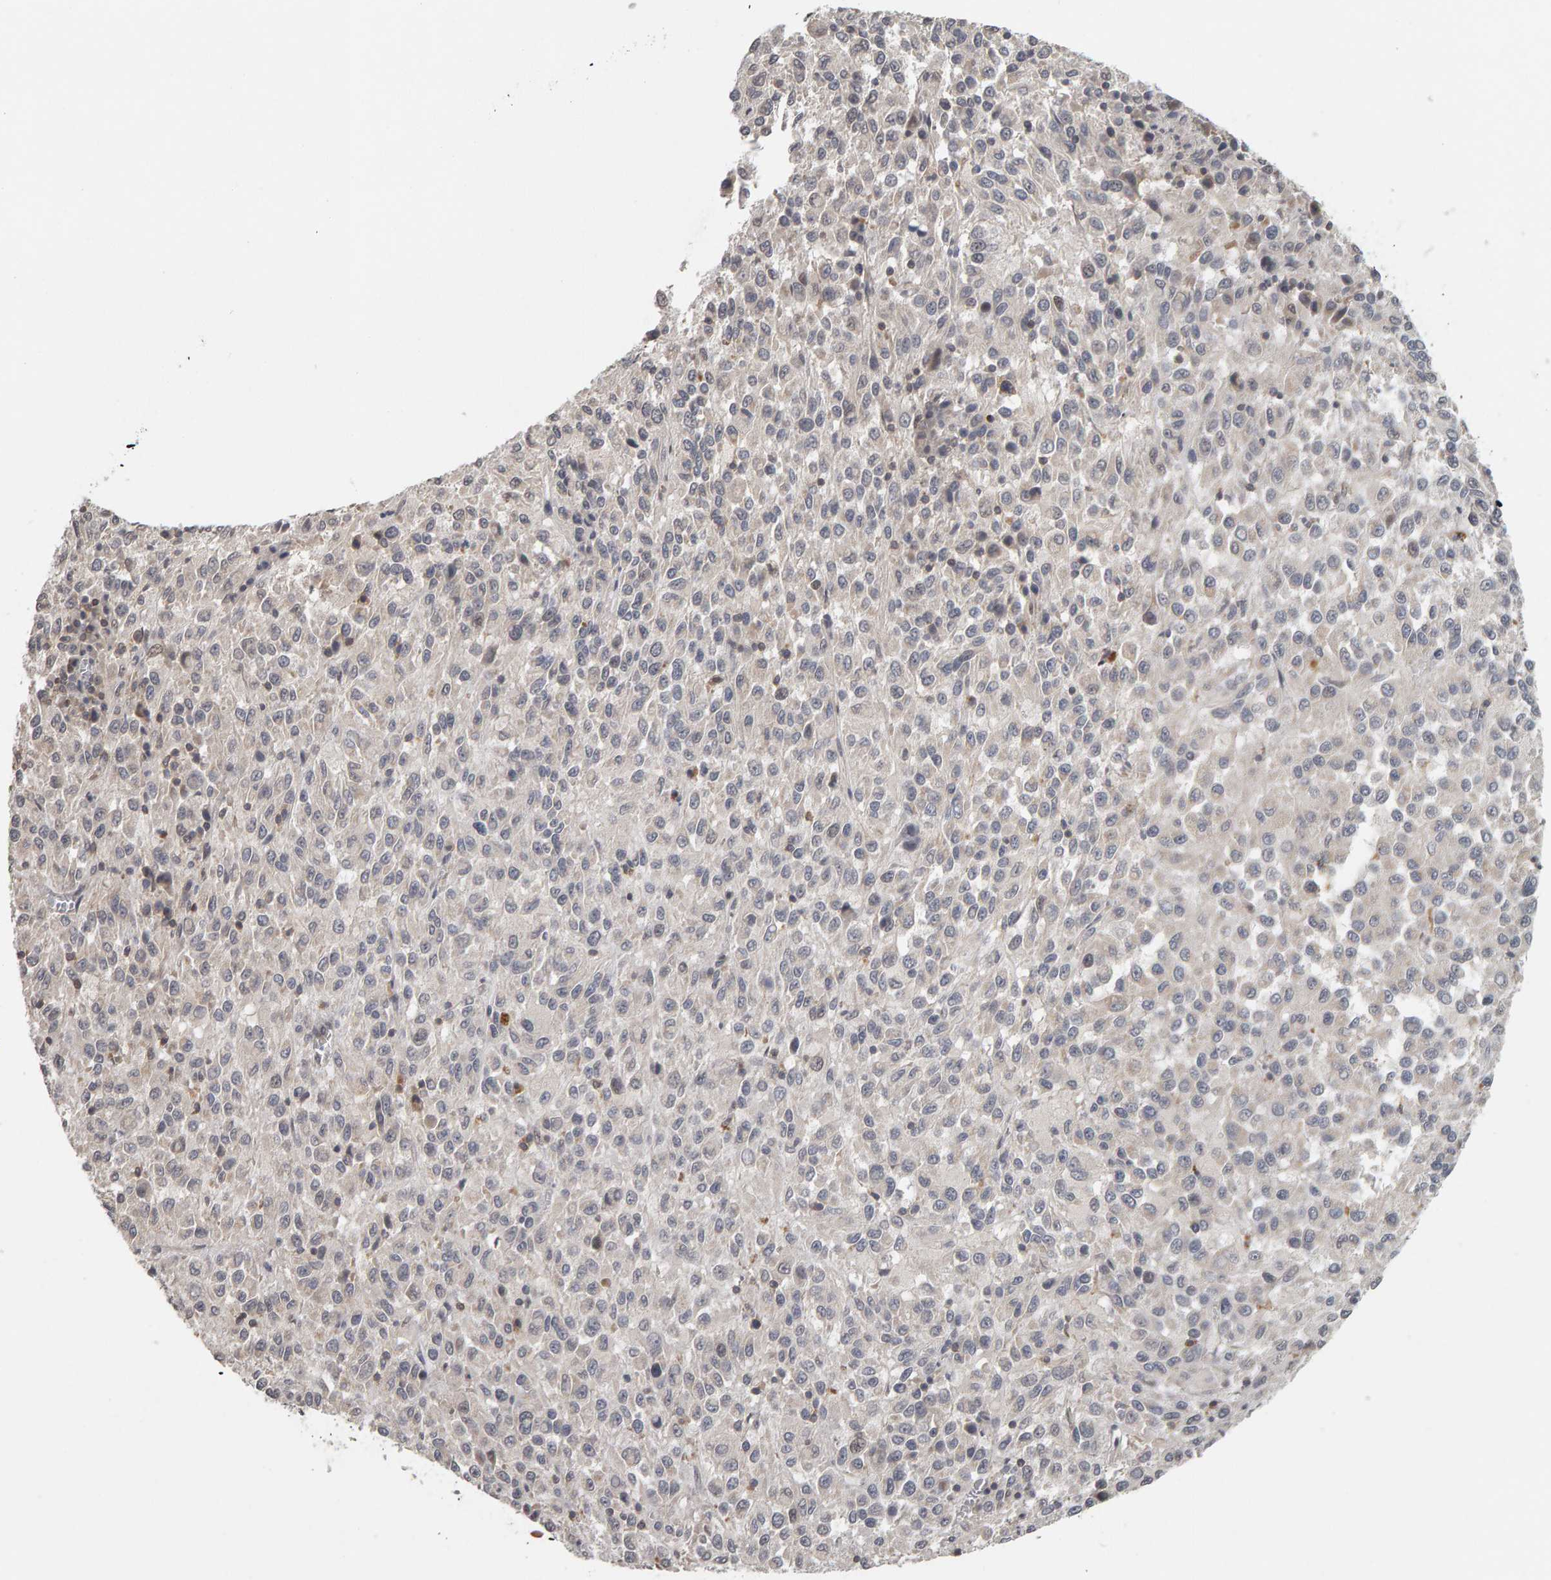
{"staining": {"intensity": "negative", "quantity": "none", "location": "none"}, "tissue": "melanoma", "cell_type": "Tumor cells", "image_type": "cancer", "snomed": [{"axis": "morphology", "description": "Malignant melanoma, Metastatic site"}, {"axis": "topography", "description": "Lung"}], "caption": "Tumor cells show no significant protein positivity in malignant melanoma (metastatic site).", "gene": "TEFM", "patient": {"sex": "male", "age": 64}}